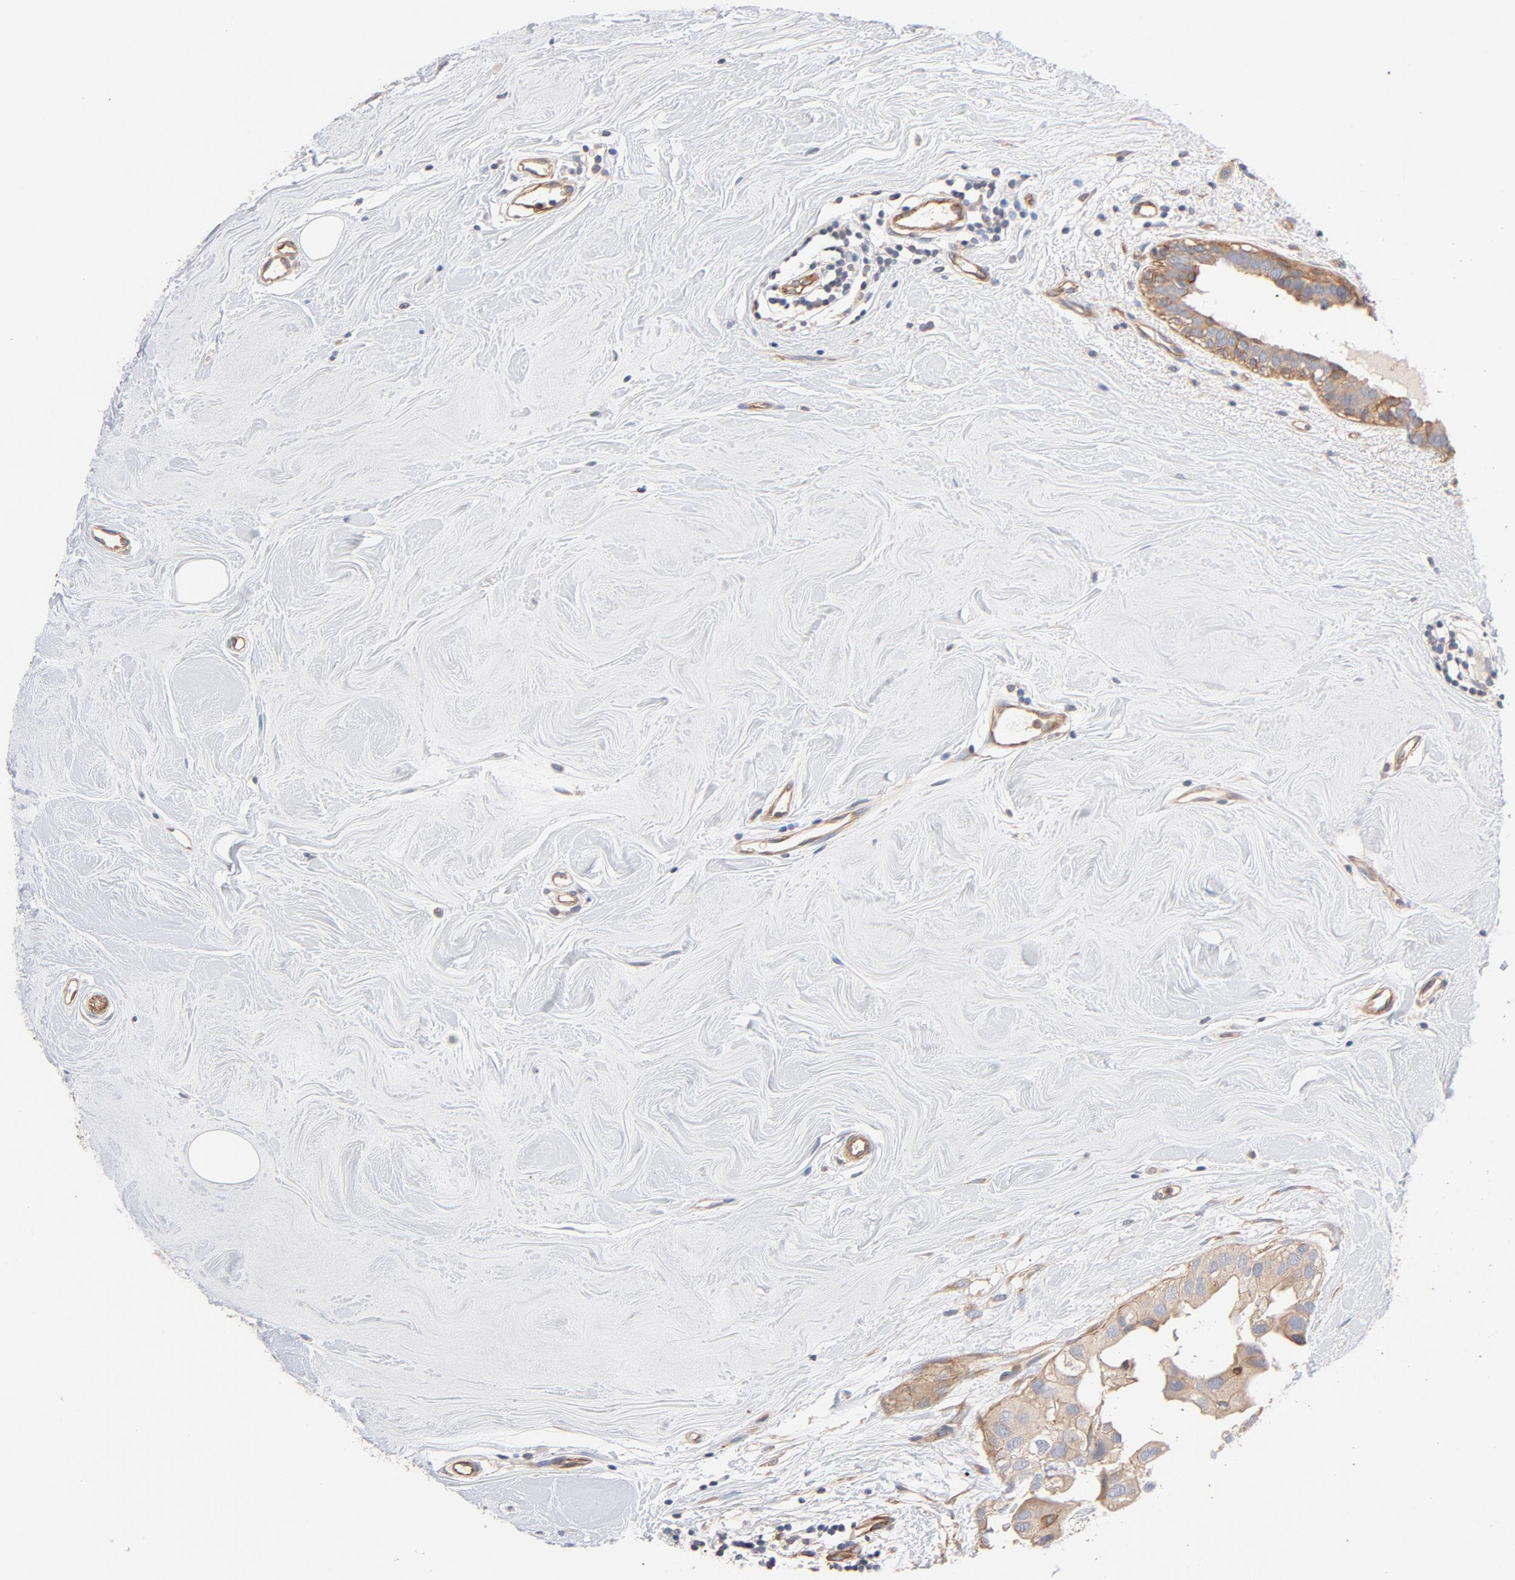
{"staining": {"intensity": "moderate", "quantity": "25%-75%", "location": "cytoplasmic/membranous"}, "tissue": "breast cancer", "cell_type": "Tumor cells", "image_type": "cancer", "snomed": [{"axis": "morphology", "description": "Duct carcinoma"}, {"axis": "topography", "description": "Breast"}], "caption": "Moderate cytoplasmic/membranous protein positivity is appreciated in about 25%-75% of tumor cells in breast cancer.", "gene": "STRN3", "patient": {"sex": "female", "age": 40}}